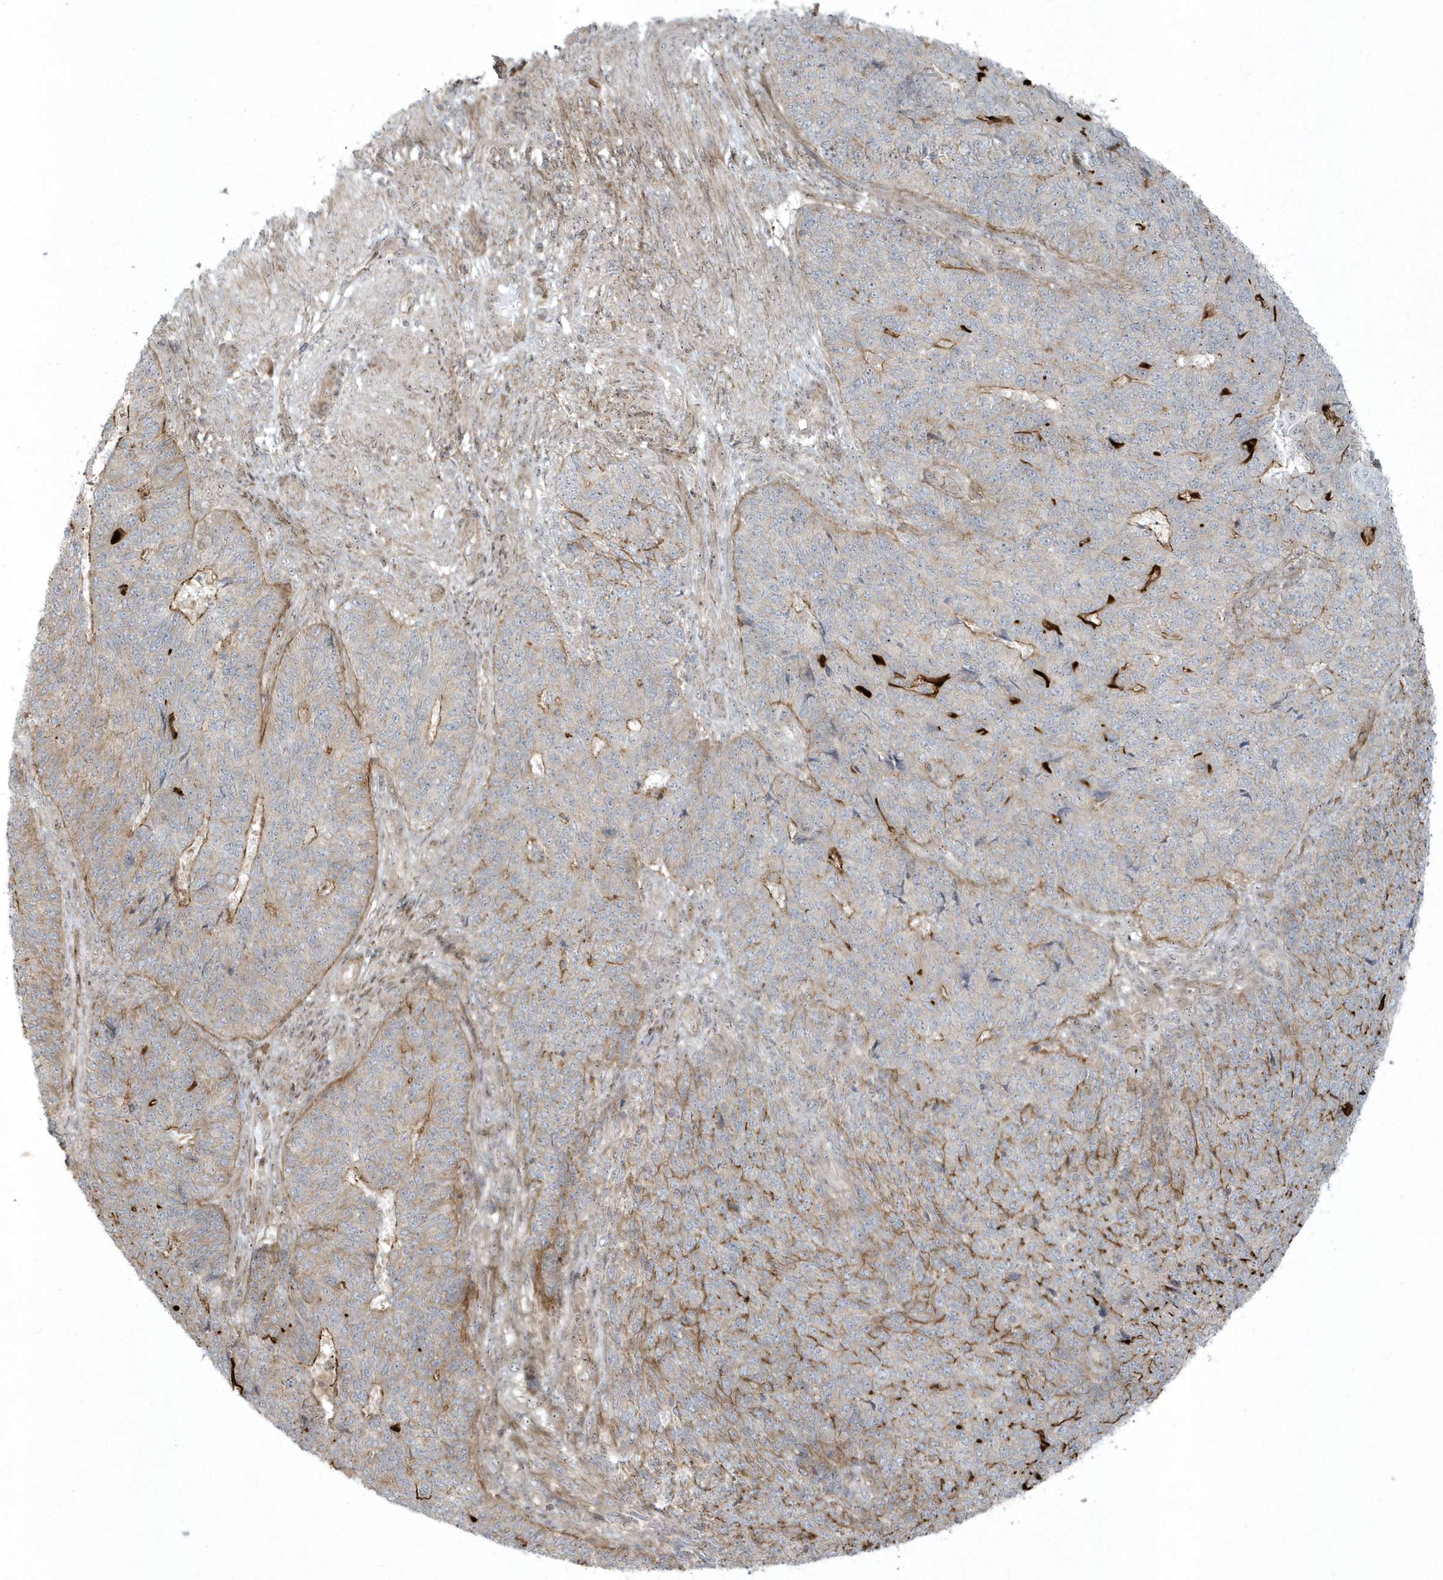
{"staining": {"intensity": "moderate", "quantity": "<25%", "location": "cytoplasmic/membranous"}, "tissue": "endometrial cancer", "cell_type": "Tumor cells", "image_type": "cancer", "snomed": [{"axis": "morphology", "description": "Adenocarcinoma, NOS"}, {"axis": "topography", "description": "Endometrium"}], "caption": "This histopathology image reveals immunohistochemistry staining of adenocarcinoma (endometrial), with low moderate cytoplasmic/membranous expression in about <25% of tumor cells.", "gene": "MASP2", "patient": {"sex": "female", "age": 32}}